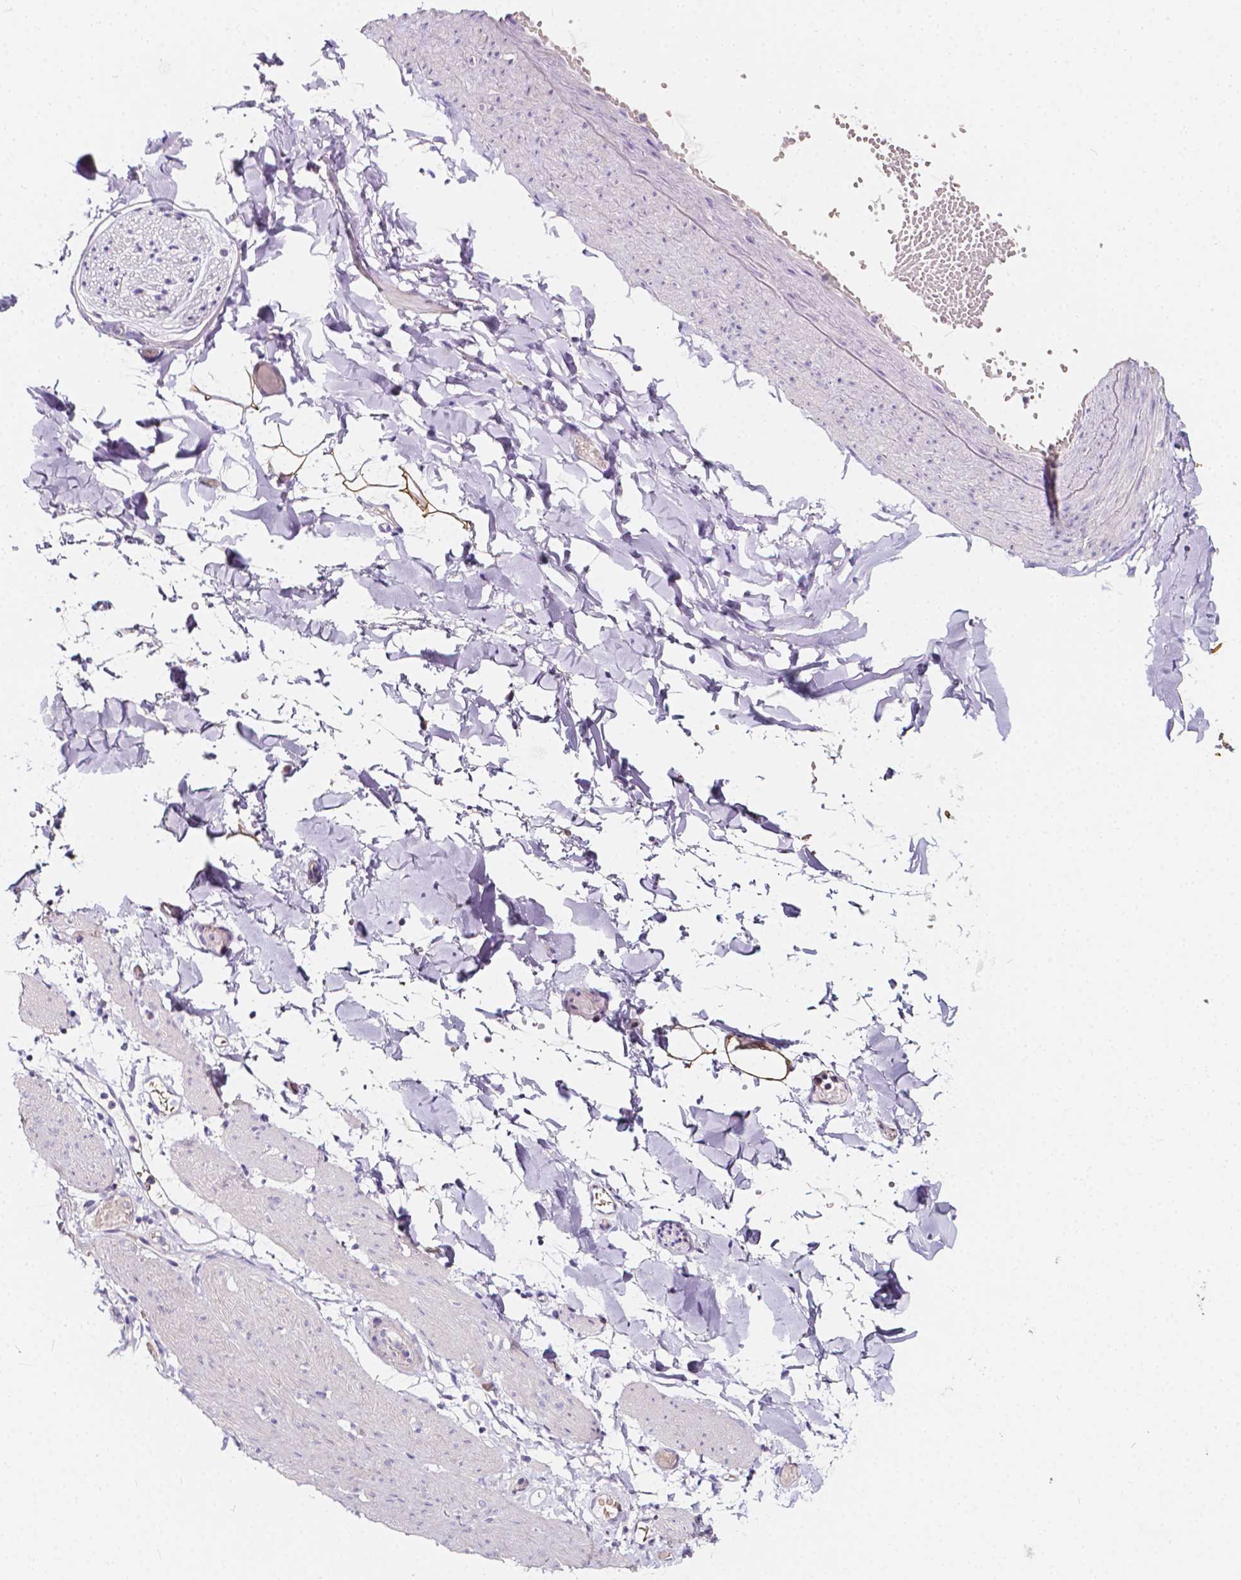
{"staining": {"intensity": "moderate", "quantity": ">75%", "location": "cytoplasmic/membranous"}, "tissue": "adipose tissue", "cell_type": "Adipocytes", "image_type": "normal", "snomed": [{"axis": "morphology", "description": "Normal tissue, NOS"}, {"axis": "topography", "description": "Gallbladder"}, {"axis": "topography", "description": "Peripheral nerve tissue"}], "caption": "About >75% of adipocytes in normal adipose tissue display moderate cytoplasmic/membranous protein positivity as visualized by brown immunohistochemical staining.", "gene": "CLSTN2", "patient": {"sex": "female", "age": 45}}